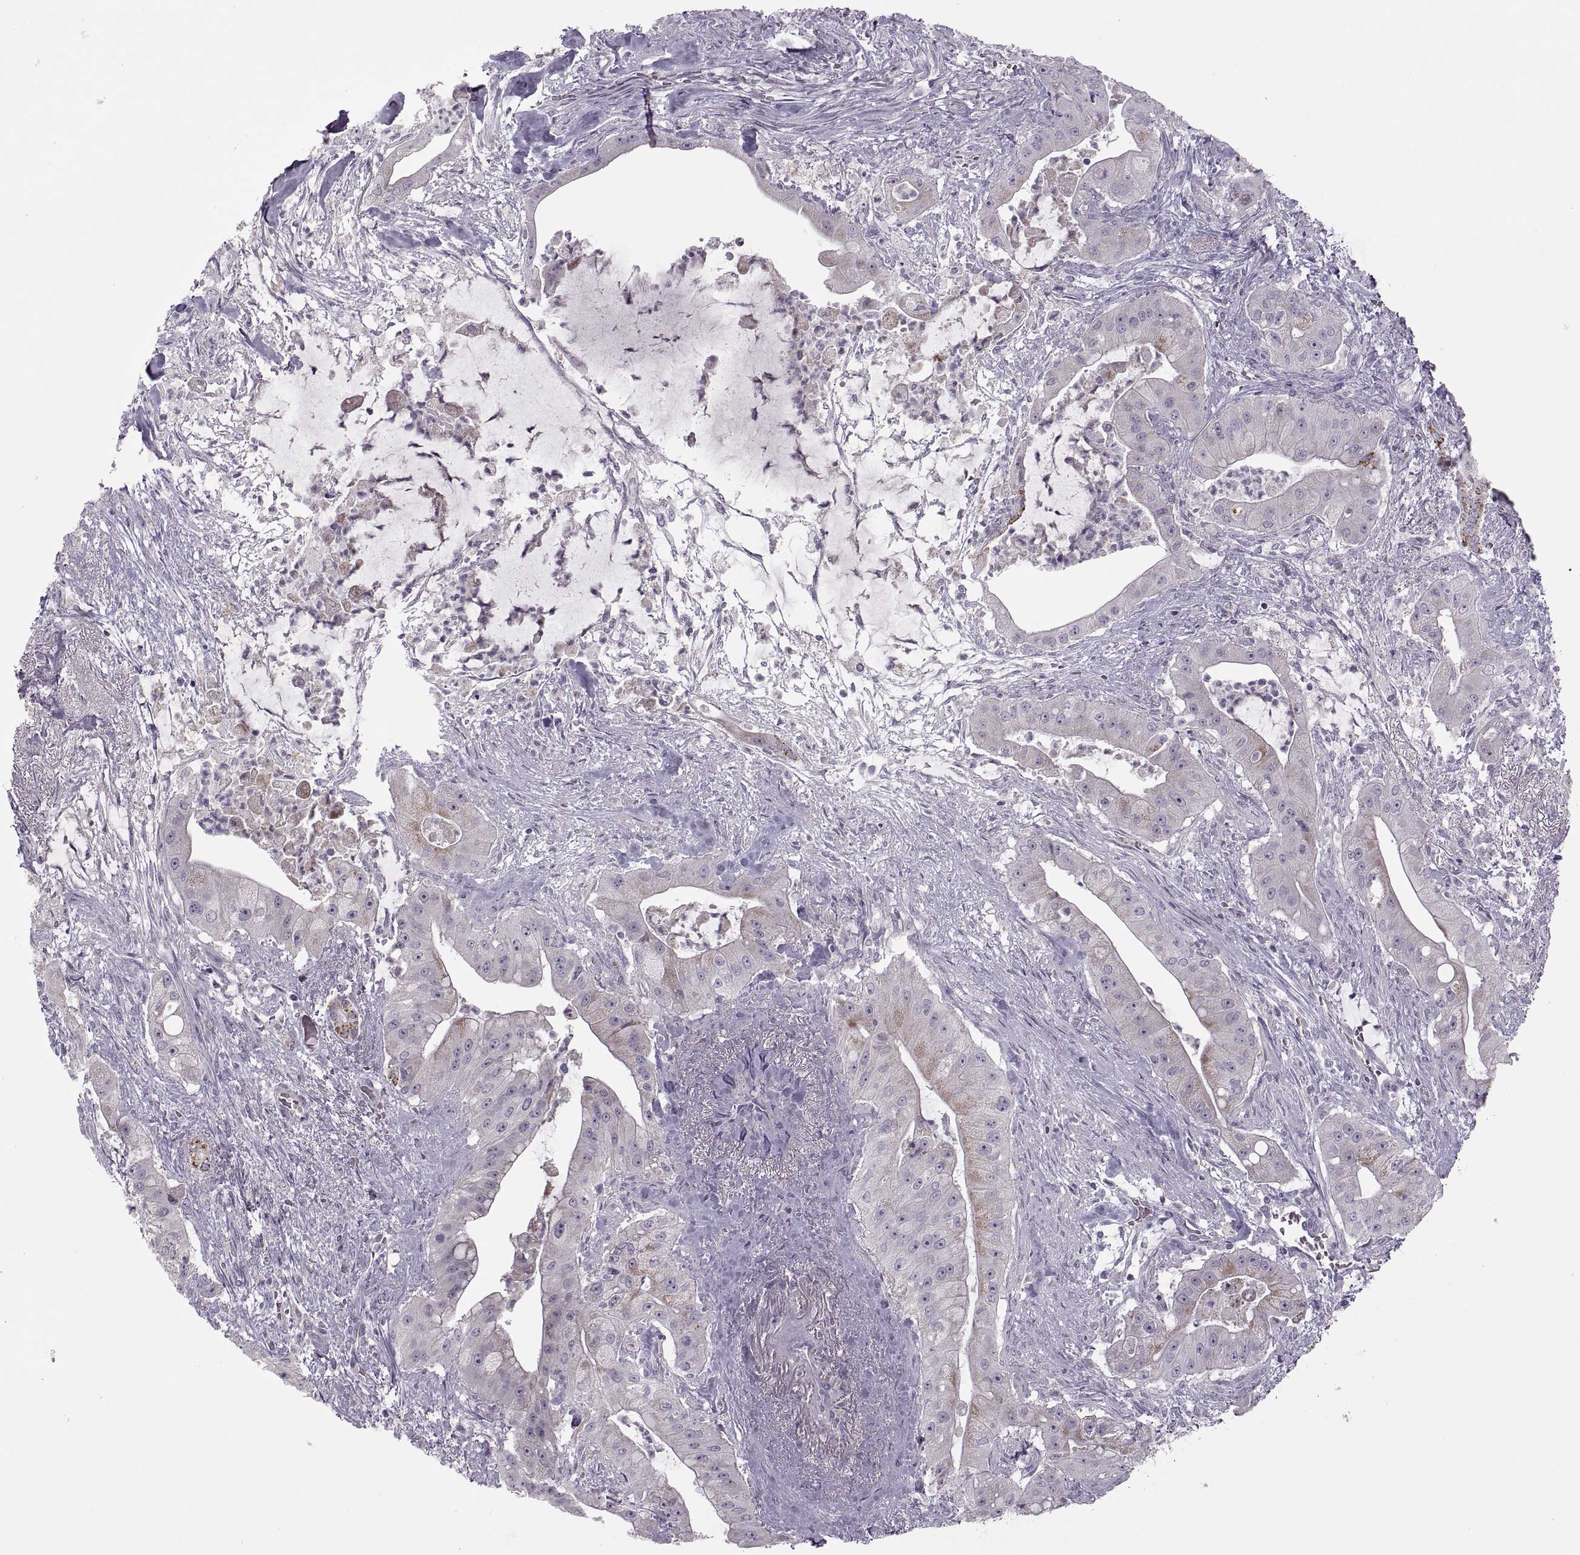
{"staining": {"intensity": "moderate", "quantity": "25%-75%", "location": "cytoplasmic/membranous"}, "tissue": "pancreatic cancer", "cell_type": "Tumor cells", "image_type": "cancer", "snomed": [{"axis": "morphology", "description": "Normal tissue, NOS"}, {"axis": "morphology", "description": "Inflammation, NOS"}, {"axis": "morphology", "description": "Adenocarcinoma, NOS"}, {"axis": "topography", "description": "Pancreas"}], "caption": "Pancreatic adenocarcinoma stained with immunohistochemistry shows moderate cytoplasmic/membranous expression in about 25%-75% of tumor cells. Immunohistochemistry stains the protein in brown and the nuclei are stained blue.", "gene": "PIERCE1", "patient": {"sex": "male", "age": 57}}